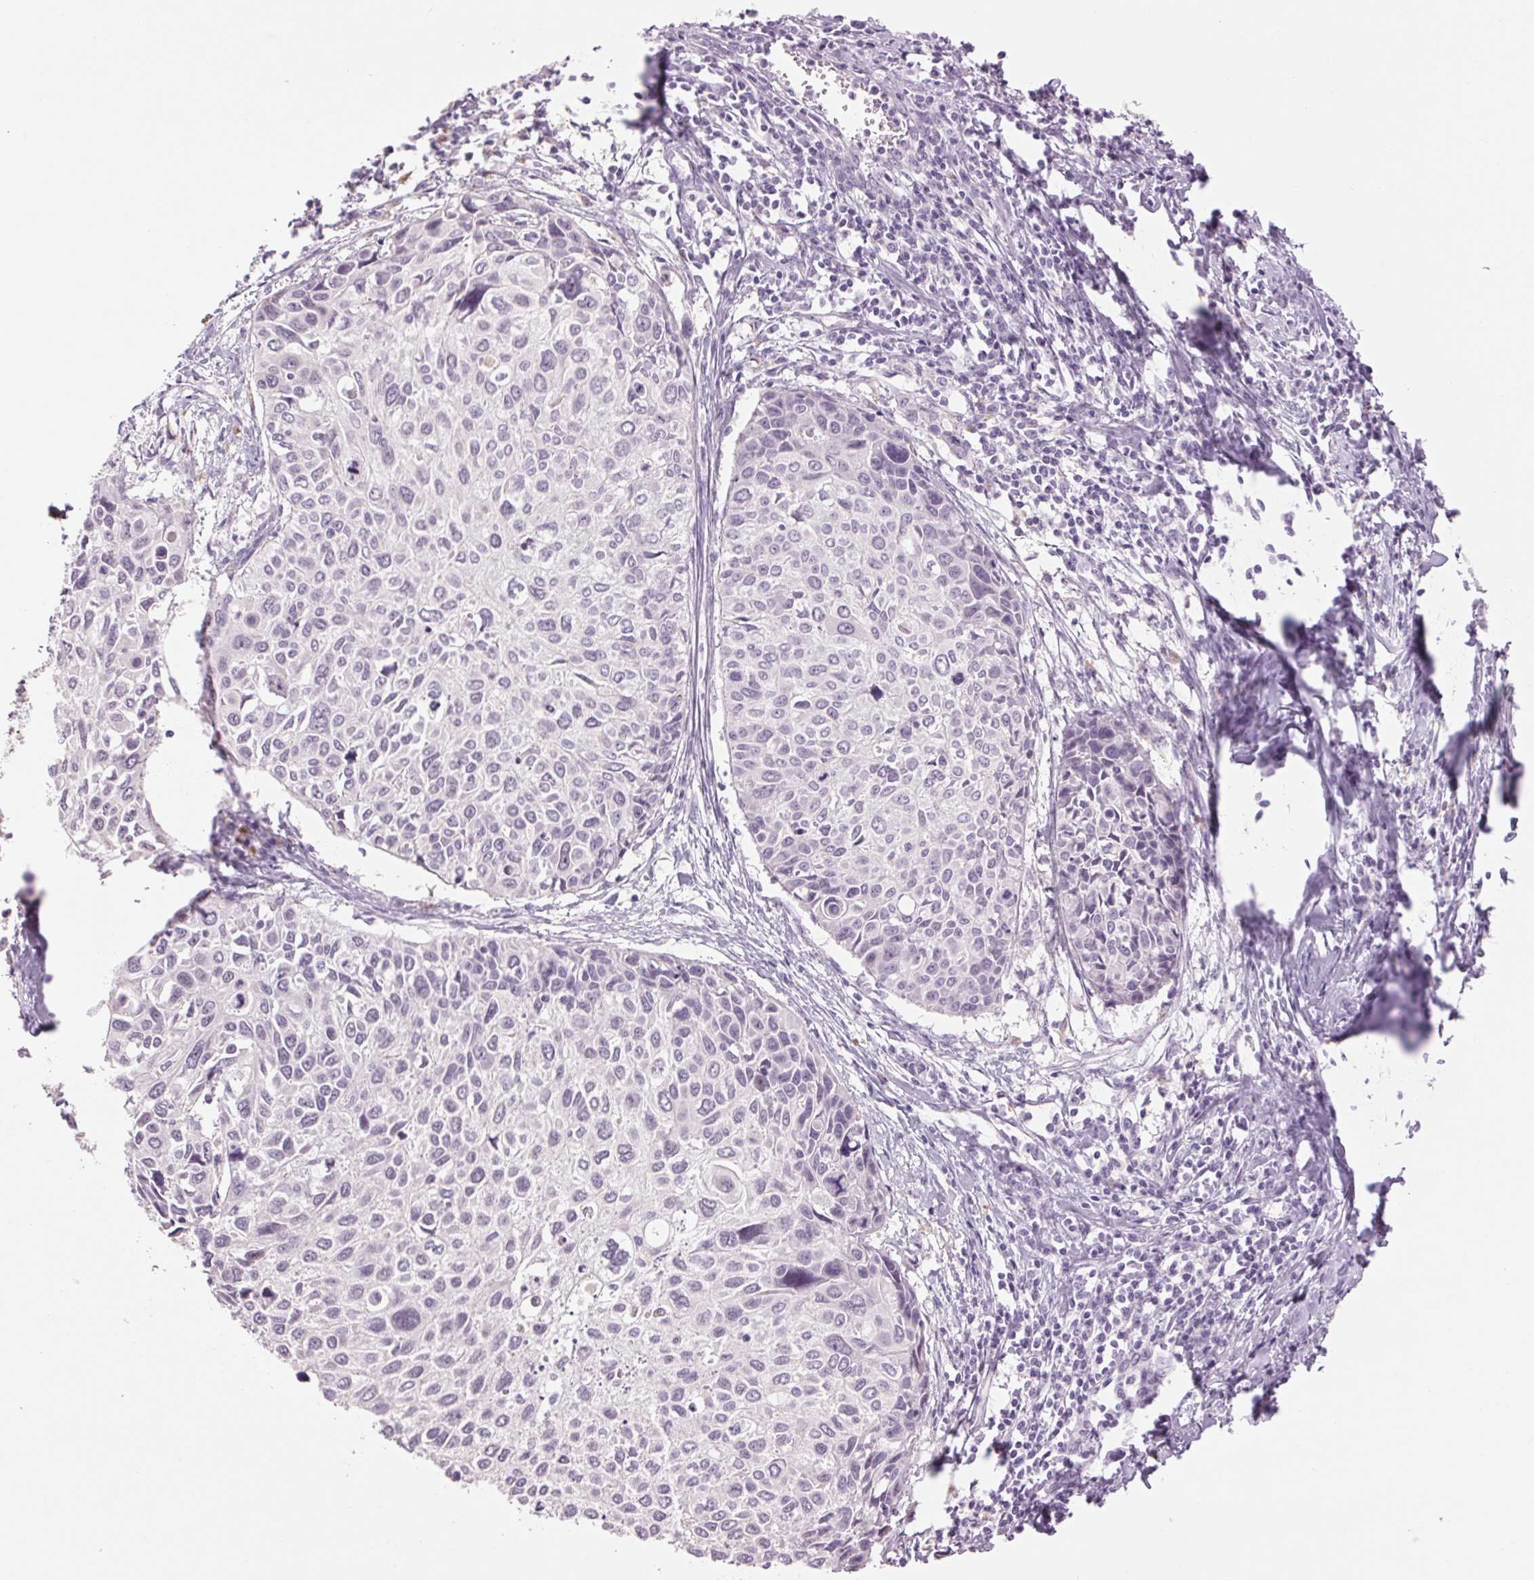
{"staining": {"intensity": "negative", "quantity": "none", "location": "none"}, "tissue": "cervical cancer", "cell_type": "Tumor cells", "image_type": "cancer", "snomed": [{"axis": "morphology", "description": "Squamous cell carcinoma, NOS"}, {"axis": "topography", "description": "Cervix"}], "caption": "Immunohistochemistry of cervical squamous cell carcinoma reveals no positivity in tumor cells.", "gene": "MPO", "patient": {"sex": "female", "age": 50}}